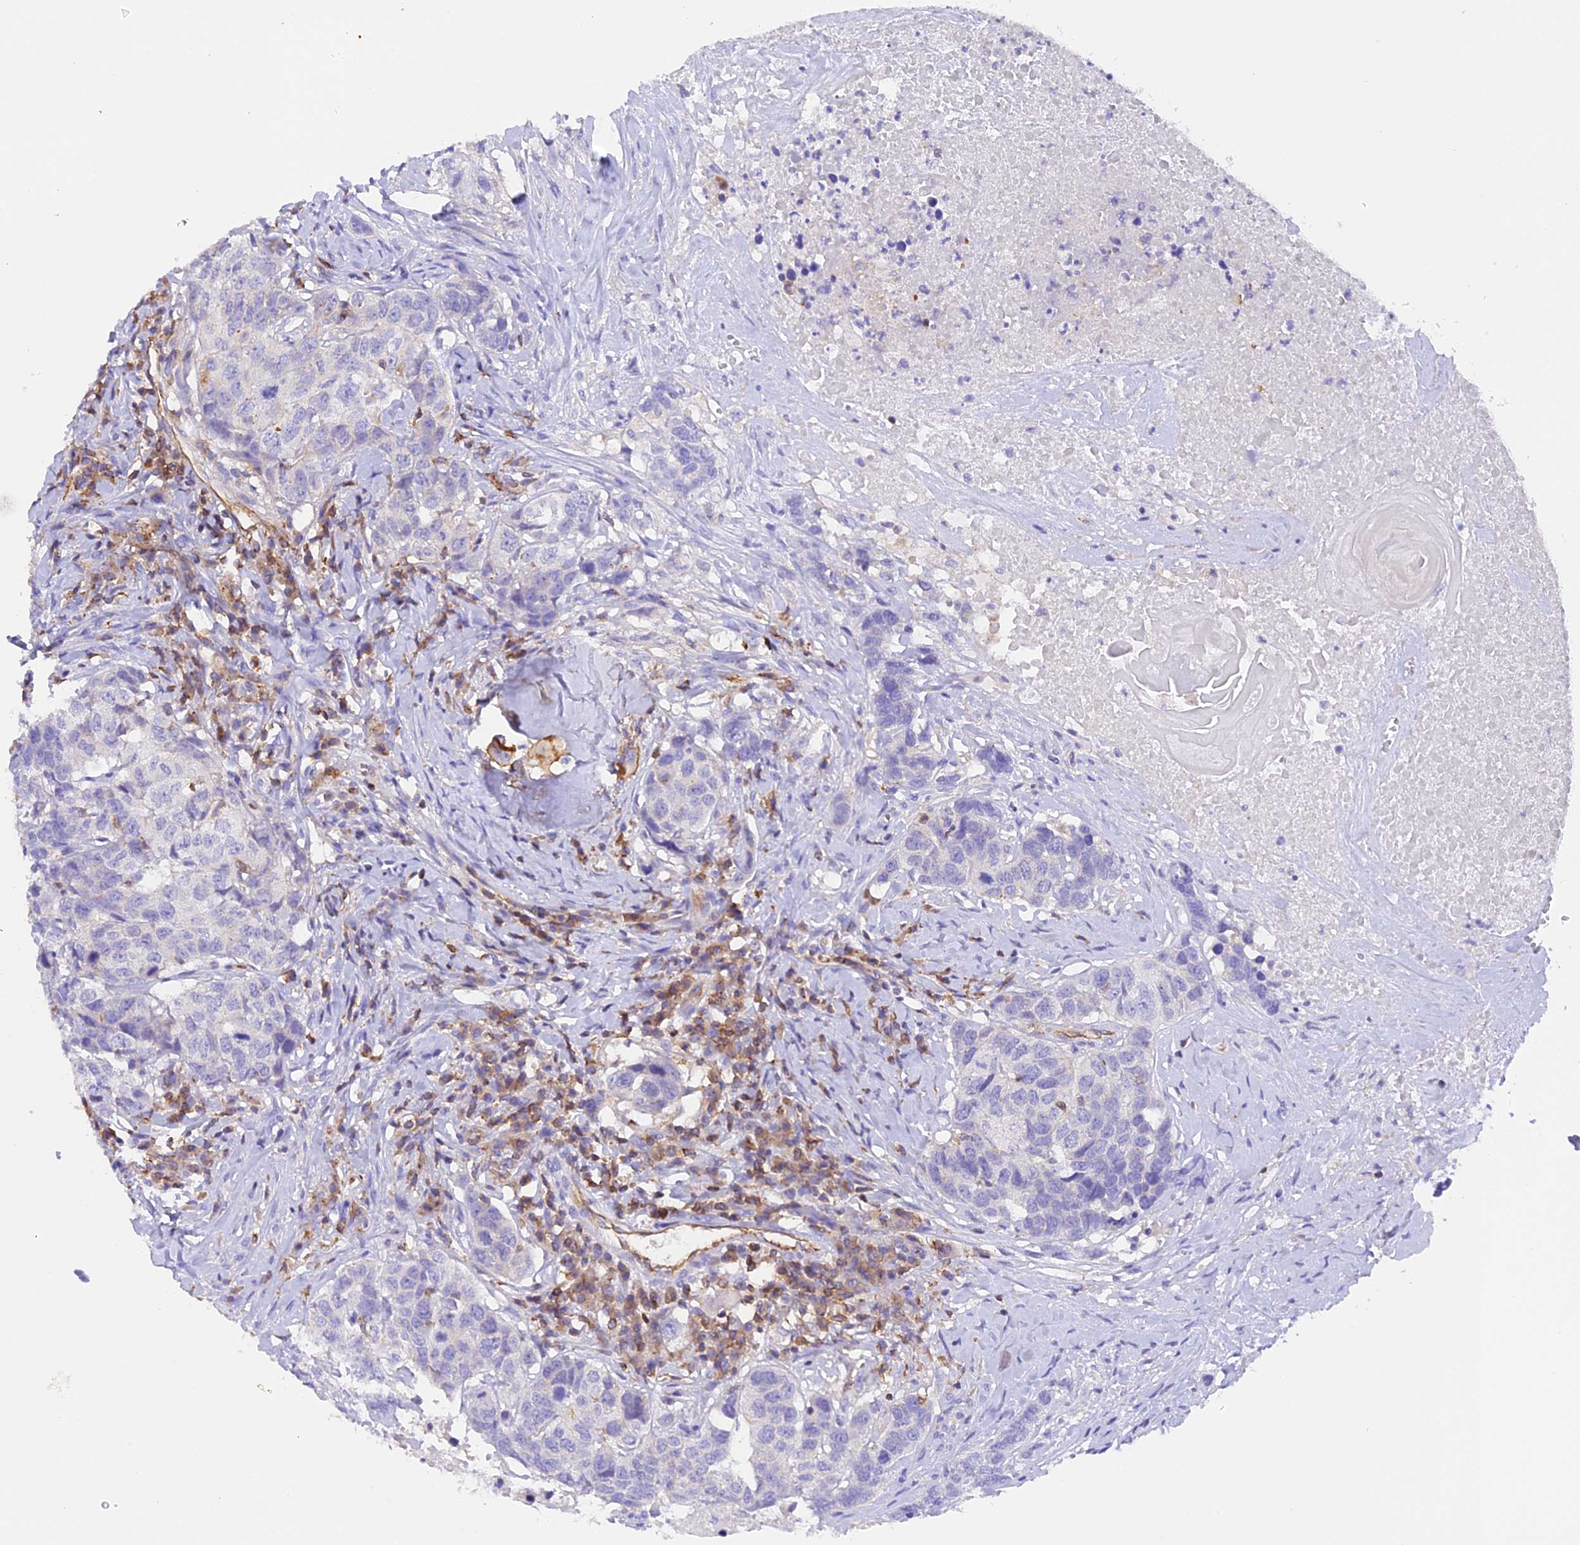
{"staining": {"intensity": "negative", "quantity": "none", "location": "none"}, "tissue": "head and neck cancer", "cell_type": "Tumor cells", "image_type": "cancer", "snomed": [{"axis": "morphology", "description": "Squamous cell carcinoma, NOS"}, {"axis": "topography", "description": "Head-Neck"}], "caption": "Tumor cells are negative for brown protein staining in head and neck cancer.", "gene": "FAM193A", "patient": {"sex": "male", "age": 66}}